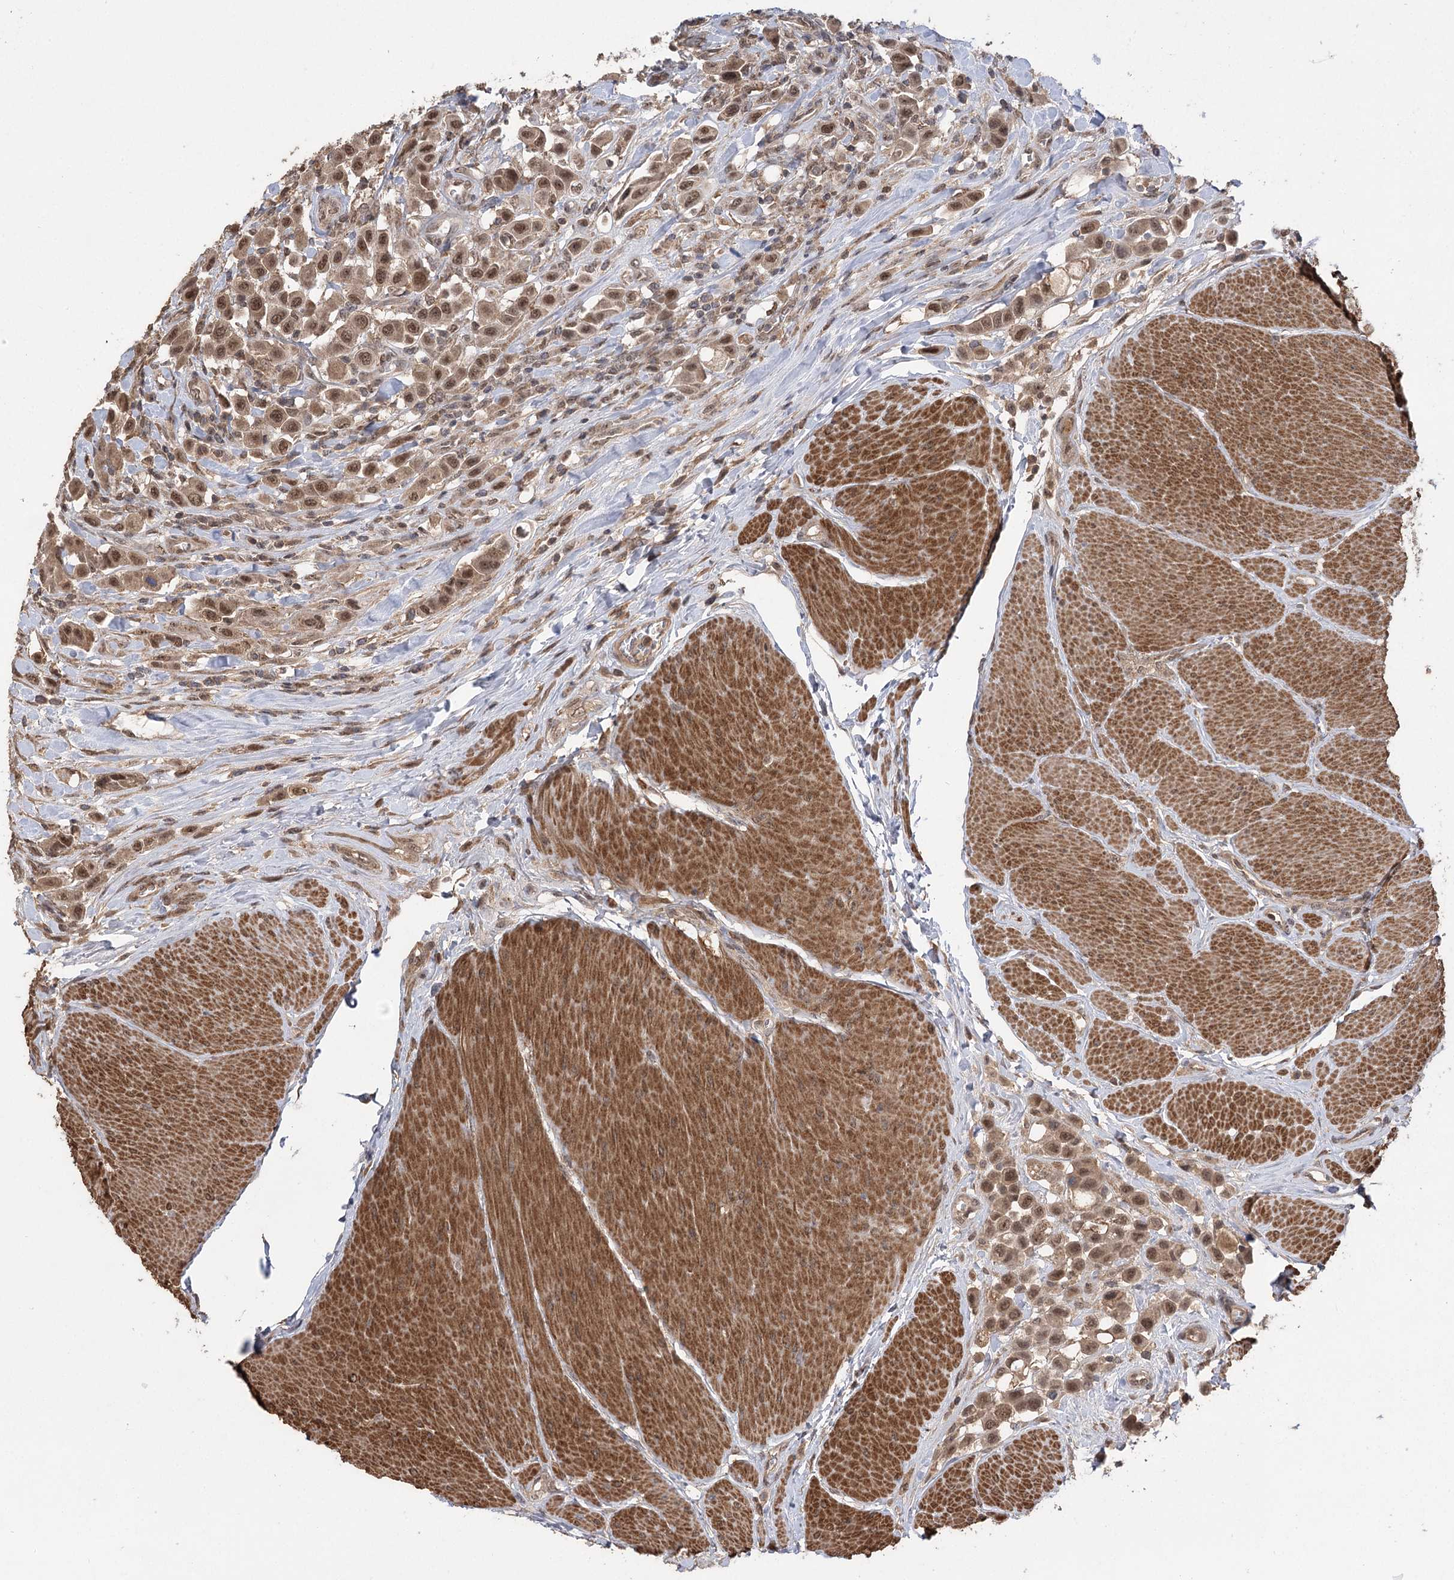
{"staining": {"intensity": "moderate", "quantity": ">75%", "location": "cytoplasmic/membranous,nuclear"}, "tissue": "urothelial cancer", "cell_type": "Tumor cells", "image_type": "cancer", "snomed": [{"axis": "morphology", "description": "Urothelial carcinoma, High grade"}, {"axis": "topography", "description": "Urinary bladder"}], "caption": "High-magnification brightfield microscopy of urothelial cancer stained with DAB (brown) and counterstained with hematoxylin (blue). tumor cells exhibit moderate cytoplasmic/membranous and nuclear positivity is present in approximately>75% of cells.", "gene": "TENM2", "patient": {"sex": "male", "age": 50}}